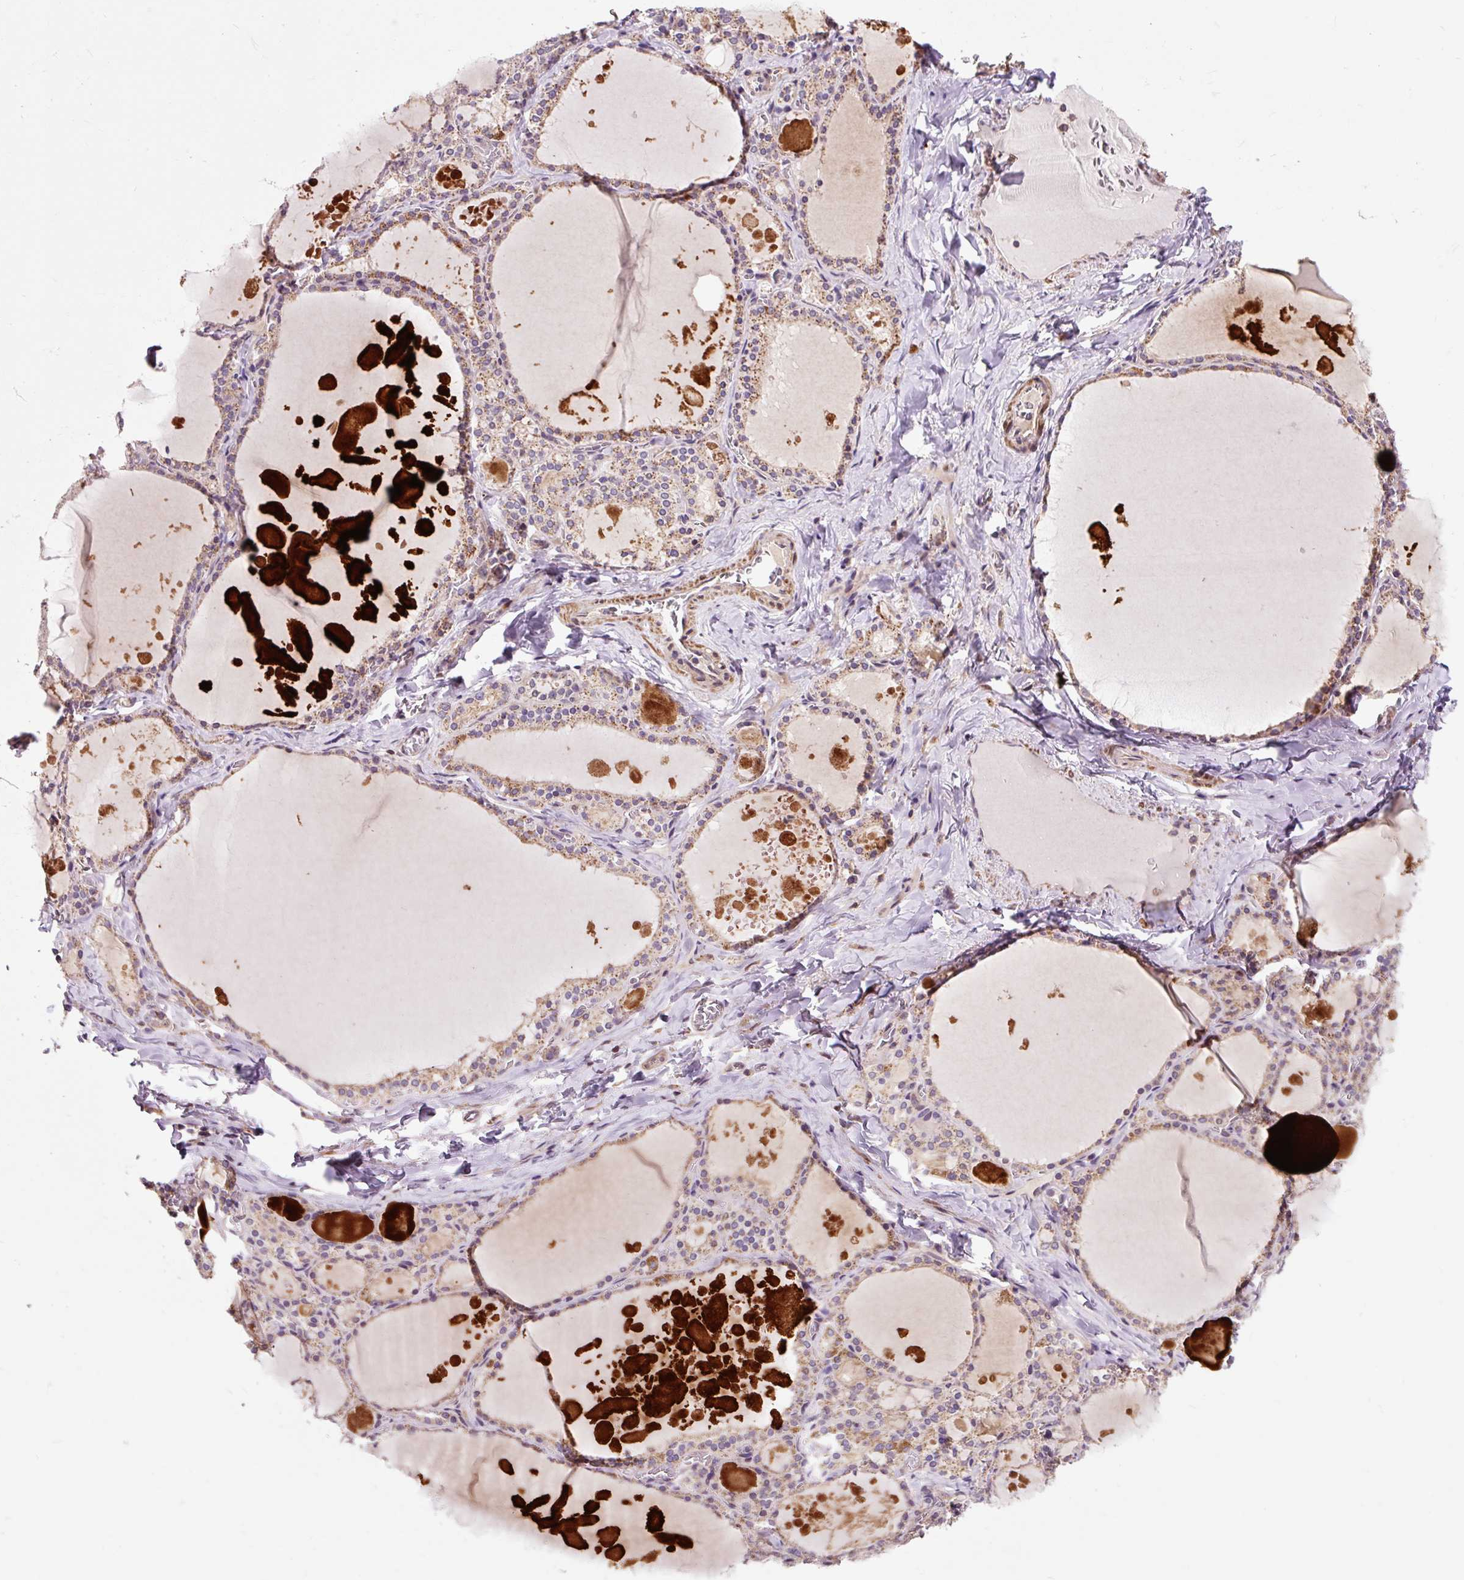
{"staining": {"intensity": "moderate", "quantity": "25%-75%", "location": "cytoplasmic/membranous"}, "tissue": "thyroid gland", "cell_type": "Glandular cells", "image_type": "normal", "snomed": [{"axis": "morphology", "description": "Normal tissue, NOS"}, {"axis": "topography", "description": "Thyroid gland"}], "caption": "Immunohistochemistry image of normal thyroid gland: human thyroid gland stained using immunohistochemistry (IHC) exhibits medium levels of moderate protein expression localized specifically in the cytoplasmic/membranous of glandular cells, appearing as a cytoplasmic/membranous brown color.", "gene": "PRIMPOL", "patient": {"sex": "male", "age": 56}}